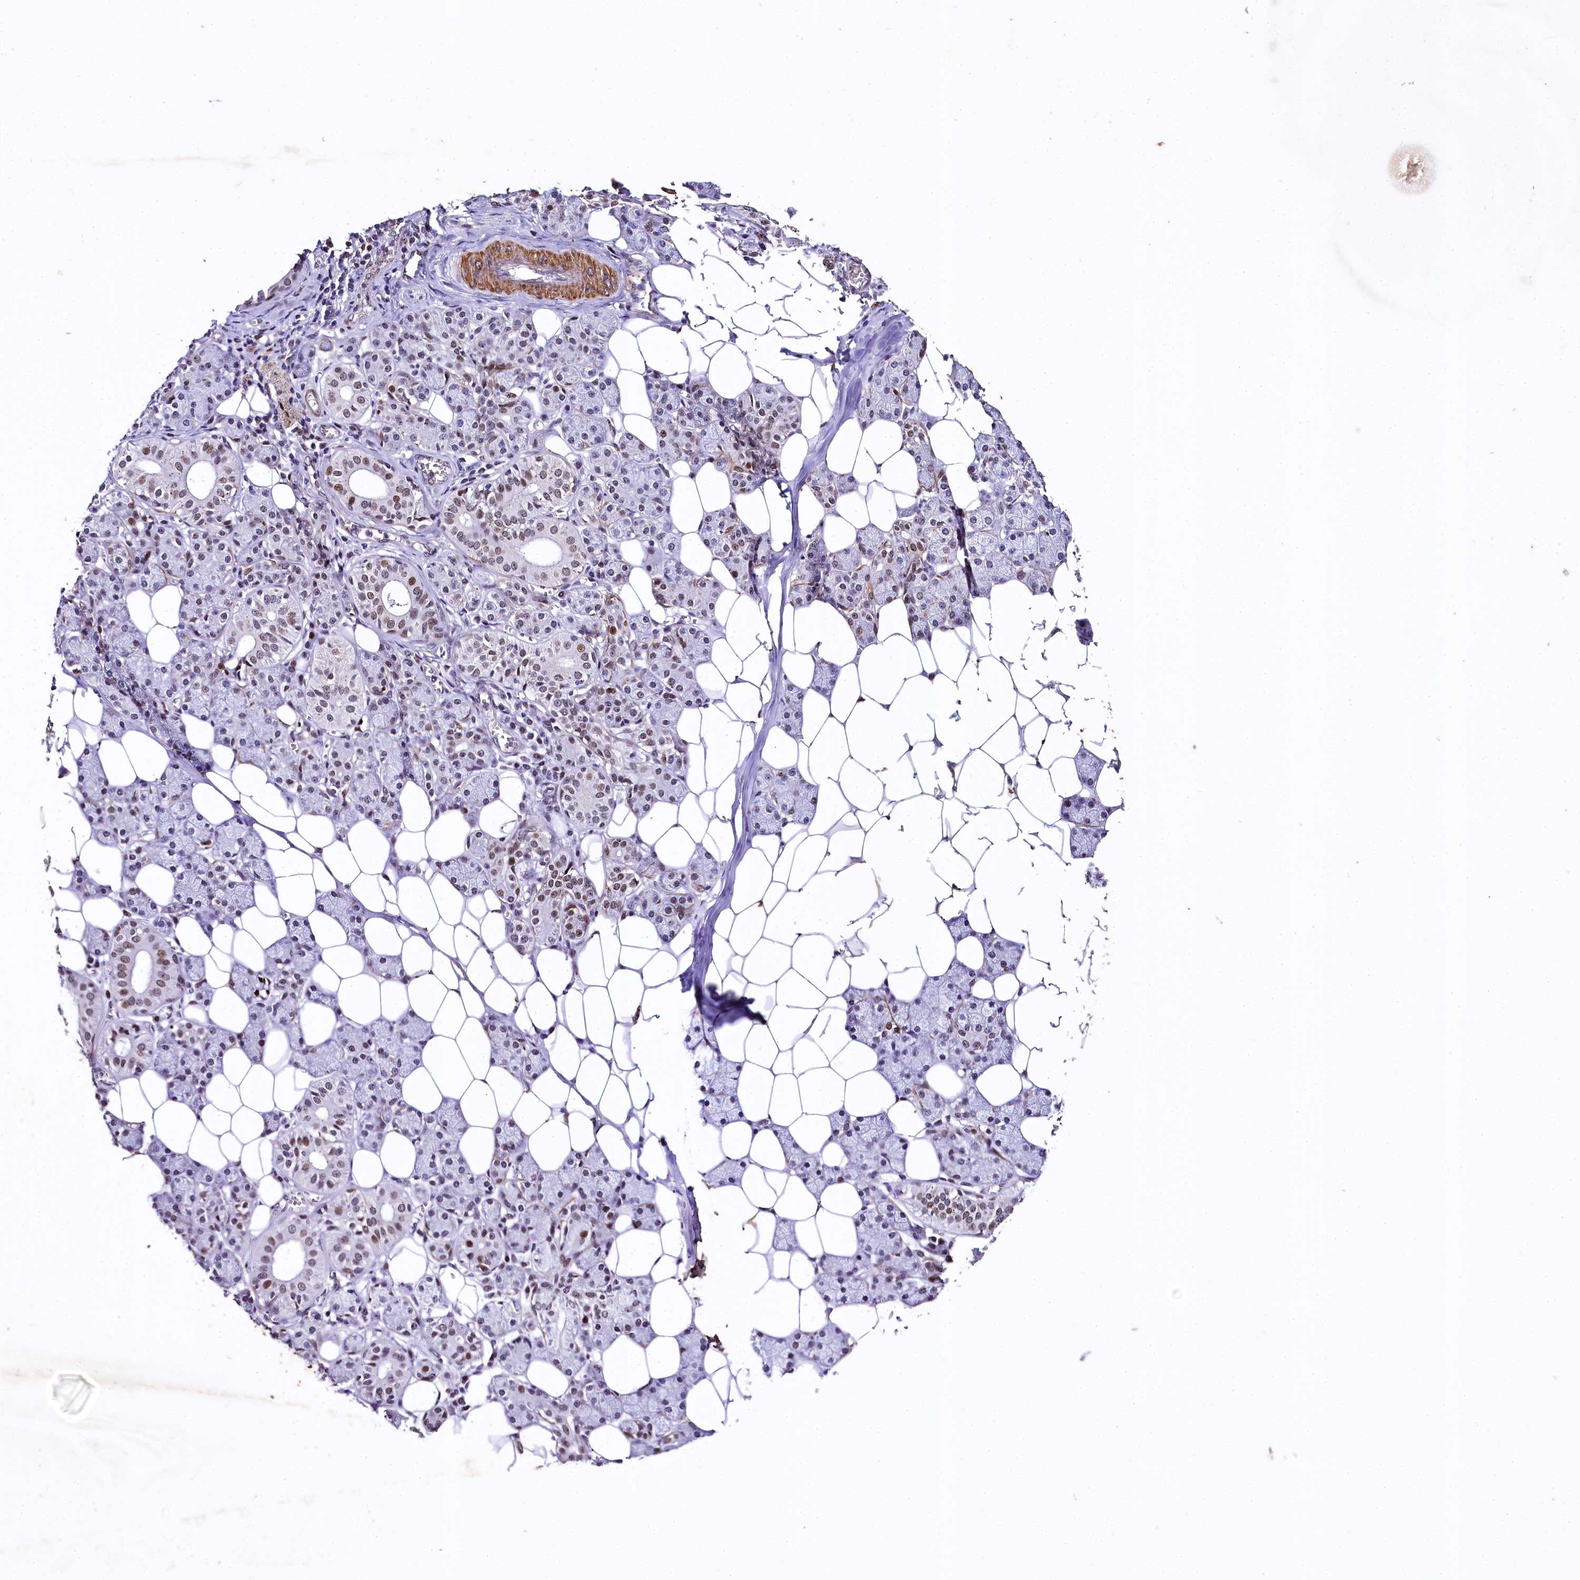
{"staining": {"intensity": "moderate", "quantity": "25%-75%", "location": "nuclear"}, "tissue": "salivary gland", "cell_type": "Glandular cells", "image_type": "normal", "snomed": [{"axis": "morphology", "description": "Normal tissue, NOS"}, {"axis": "topography", "description": "Salivary gland"}], "caption": "The histopathology image reveals staining of unremarkable salivary gland, revealing moderate nuclear protein expression (brown color) within glandular cells.", "gene": "SAMD10", "patient": {"sex": "female", "age": 33}}